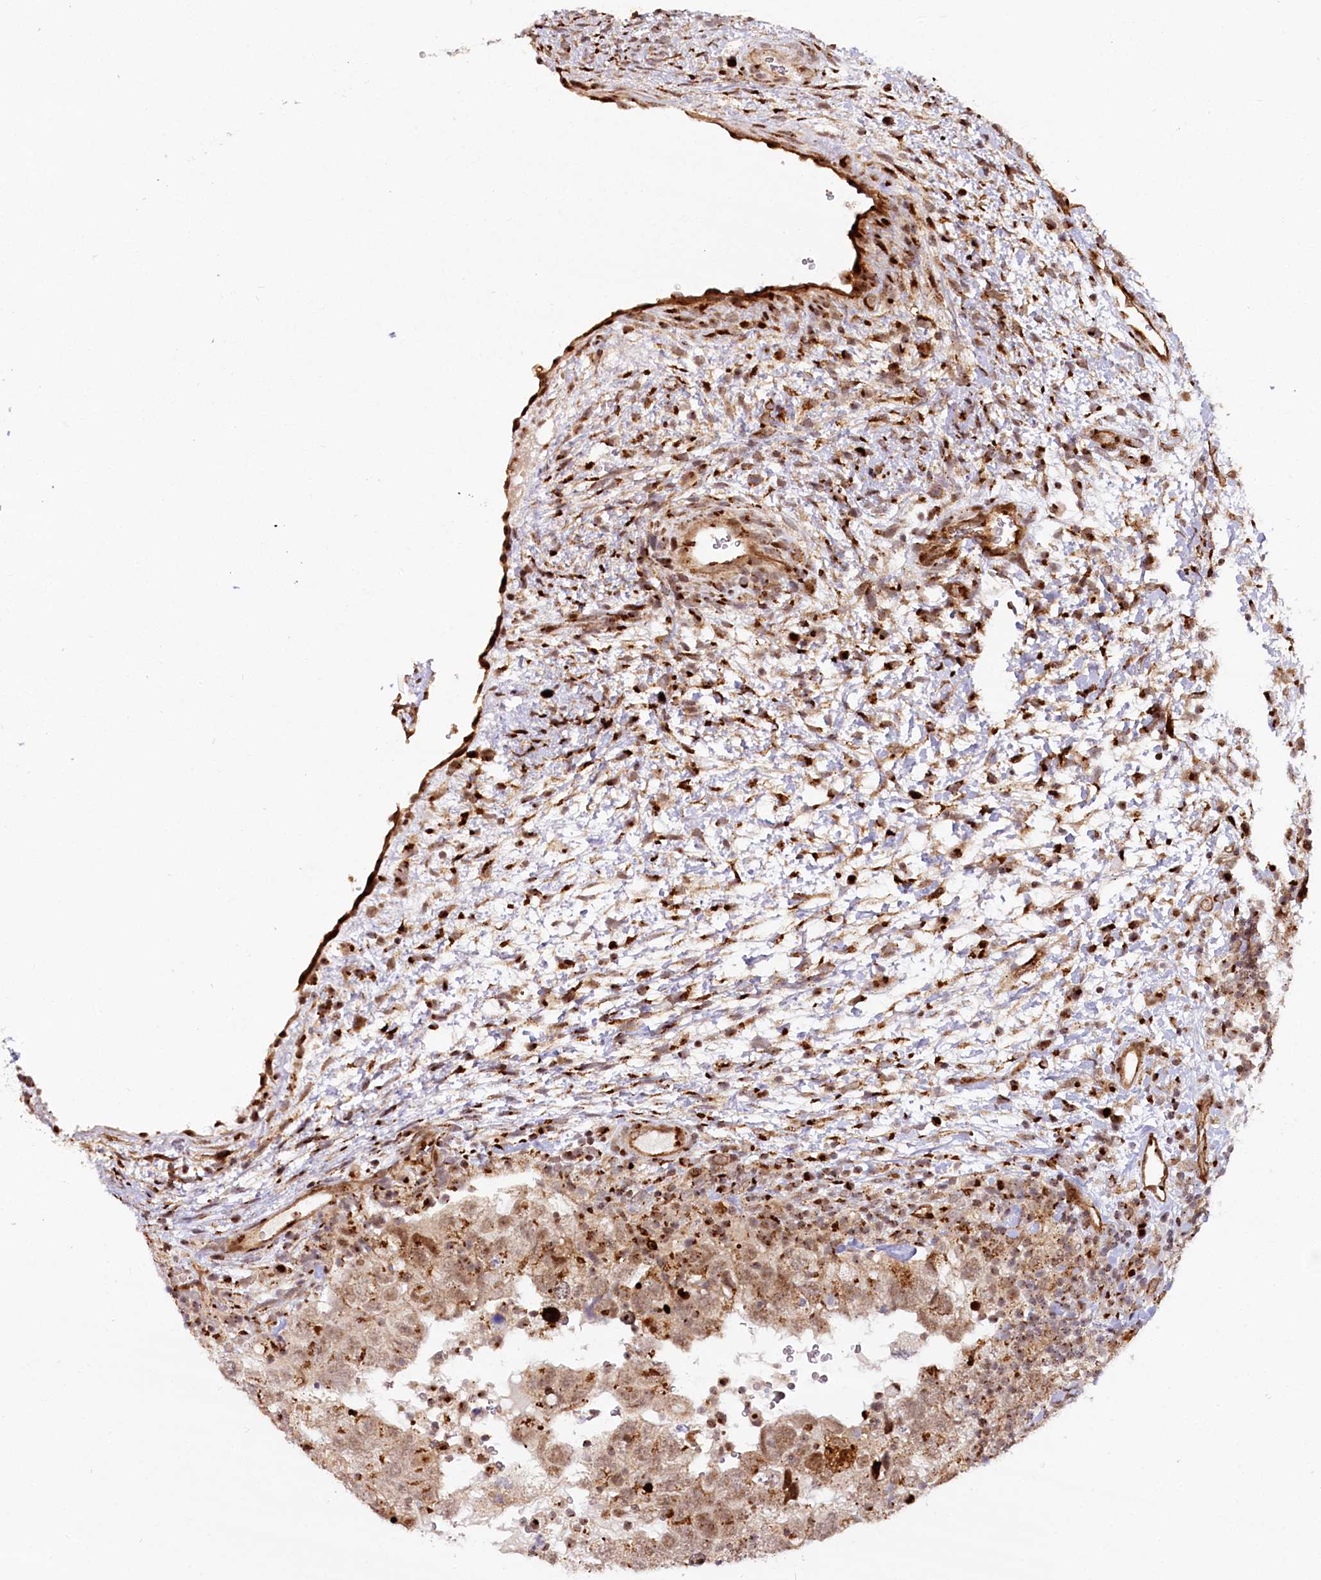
{"staining": {"intensity": "moderate", "quantity": ">75%", "location": "cytoplasmic/membranous,nuclear"}, "tissue": "testis cancer", "cell_type": "Tumor cells", "image_type": "cancer", "snomed": [{"axis": "morphology", "description": "Carcinoma, Embryonal, NOS"}, {"axis": "topography", "description": "Testis"}], "caption": "A photomicrograph of embryonal carcinoma (testis) stained for a protein displays moderate cytoplasmic/membranous and nuclear brown staining in tumor cells.", "gene": "COPG1", "patient": {"sex": "male", "age": 37}}